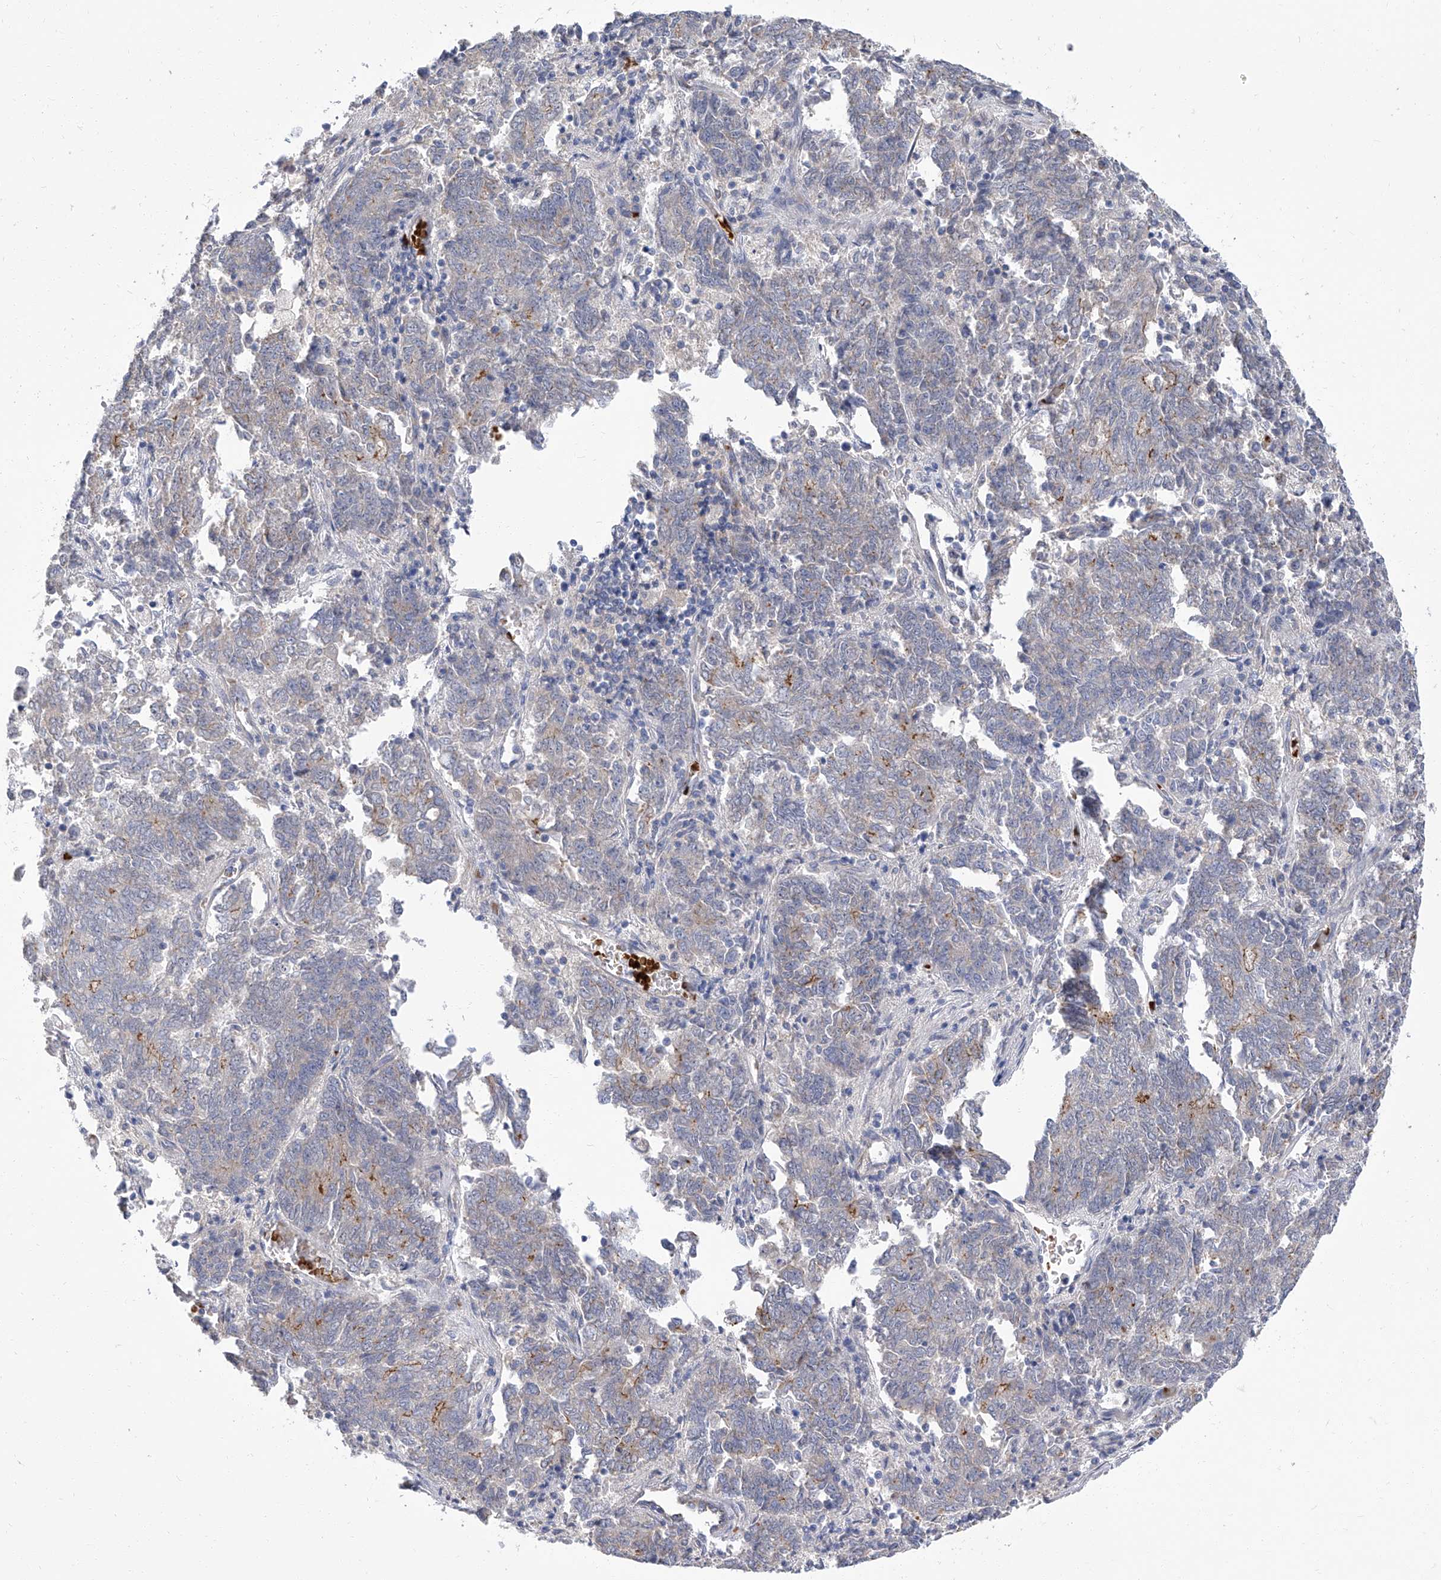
{"staining": {"intensity": "moderate", "quantity": "<25%", "location": "cytoplasmic/membranous"}, "tissue": "endometrial cancer", "cell_type": "Tumor cells", "image_type": "cancer", "snomed": [{"axis": "morphology", "description": "Adenocarcinoma, NOS"}, {"axis": "topography", "description": "Endometrium"}], "caption": "Protein analysis of adenocarcinoma (endometrial) tissue reveals moderate cytoplasmic/membranous positivity in about <25% of tumor cells.", "gene": "PARD3", "patient": {"sex": "female", "age": 80}}